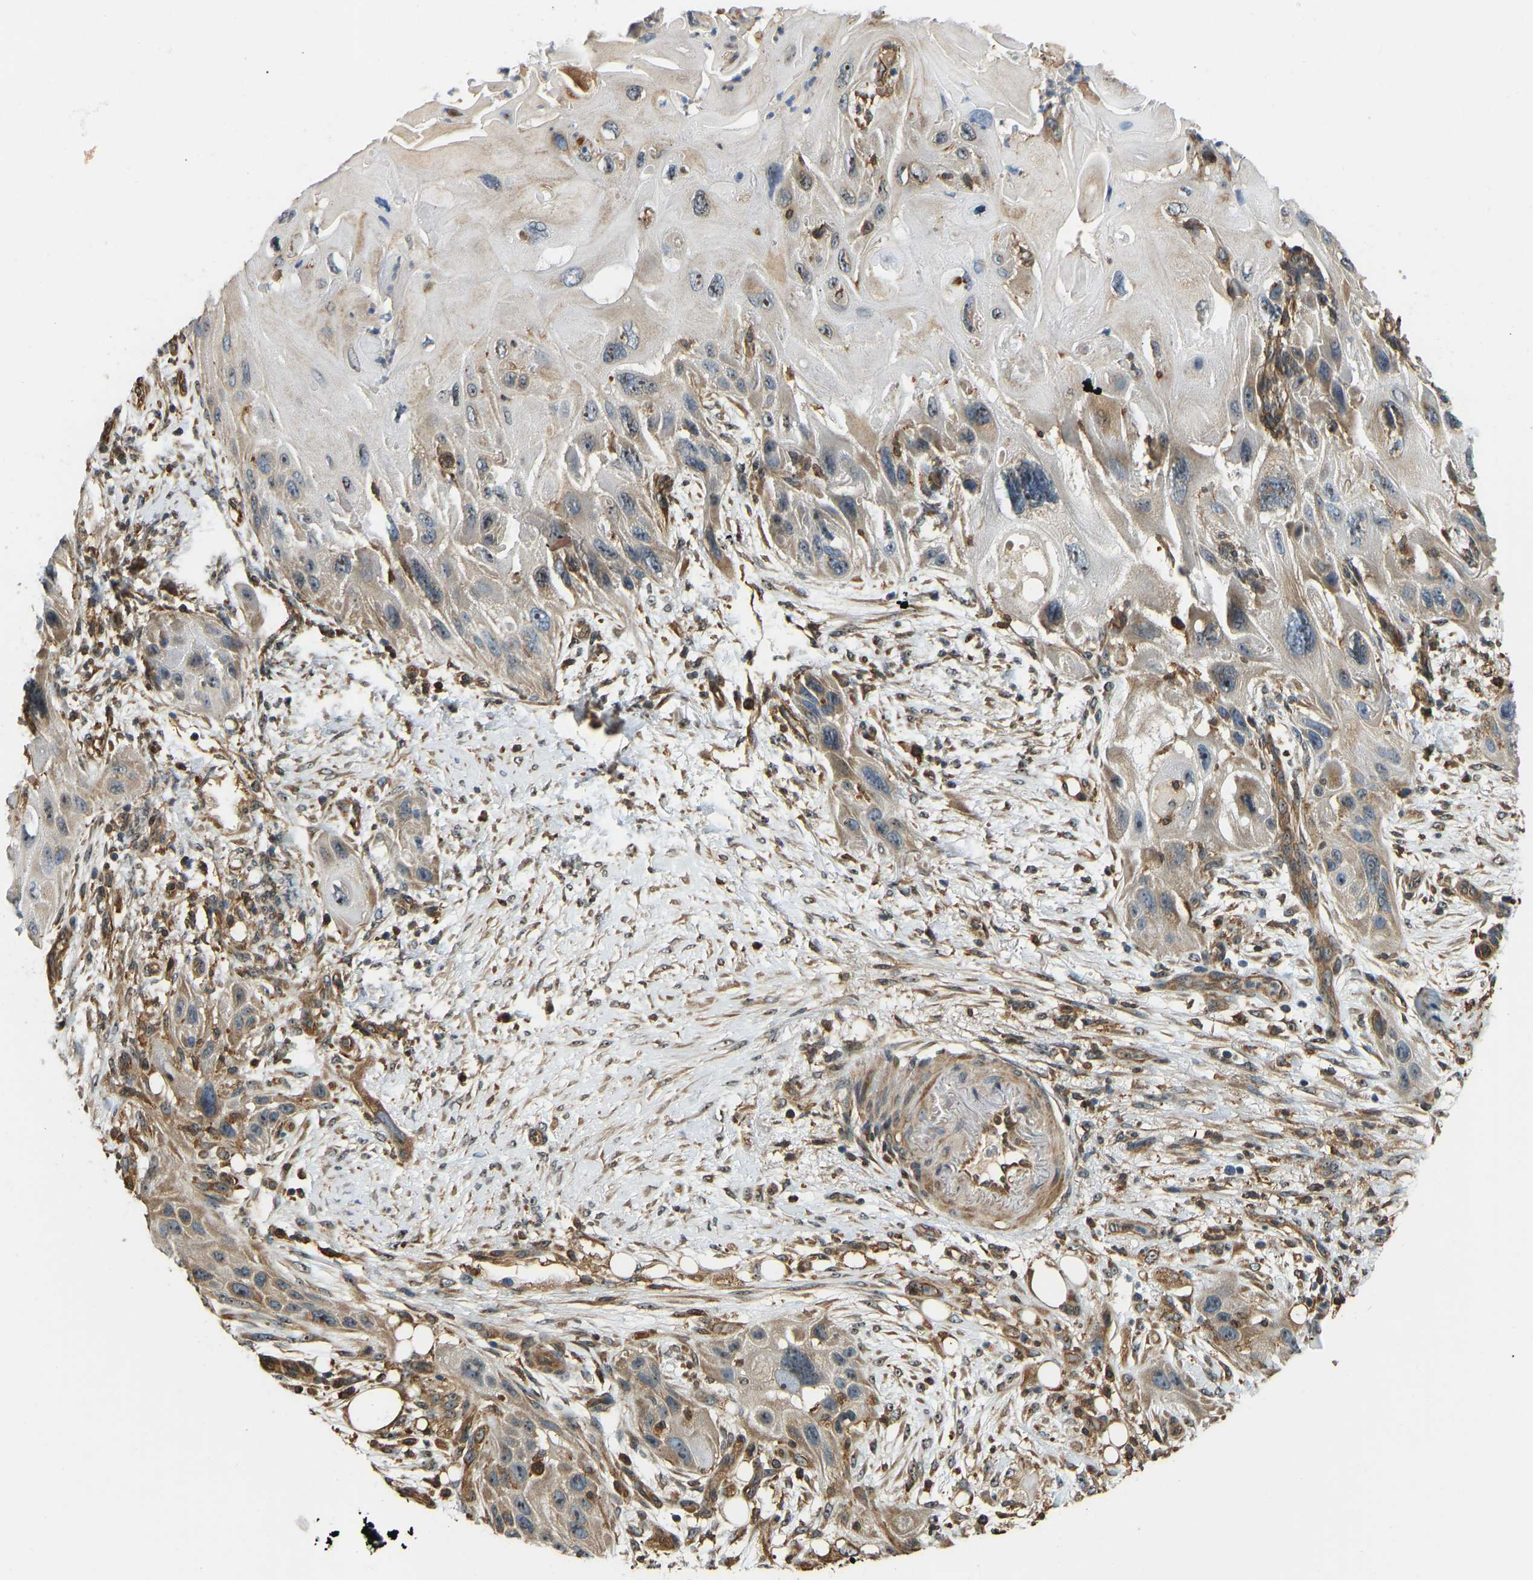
{"staining": {"intensity": "moderate", "quantity": ">75%", "location": "cytoplasmic/membranous,nuclear"}, "tissue": "skin cancer", "cell_type": "Tumor cells", "image_type": "cancer", "snomed": [{"axis": "morphology", "description": "Squamous cell carcinoma, NOS"}, {"axis": "topography", "description": "Skin"}], "caption": "This photomicrograph demonstrates immunohistochemistry staining of human squamous cell carcinoma (skin), with medium moderate cytoplasmic/membranous and nuclear positivity in approximately >75% of tumor cells.", "gene": "OS9", "patient": {"sex": "female", "age": 77}}